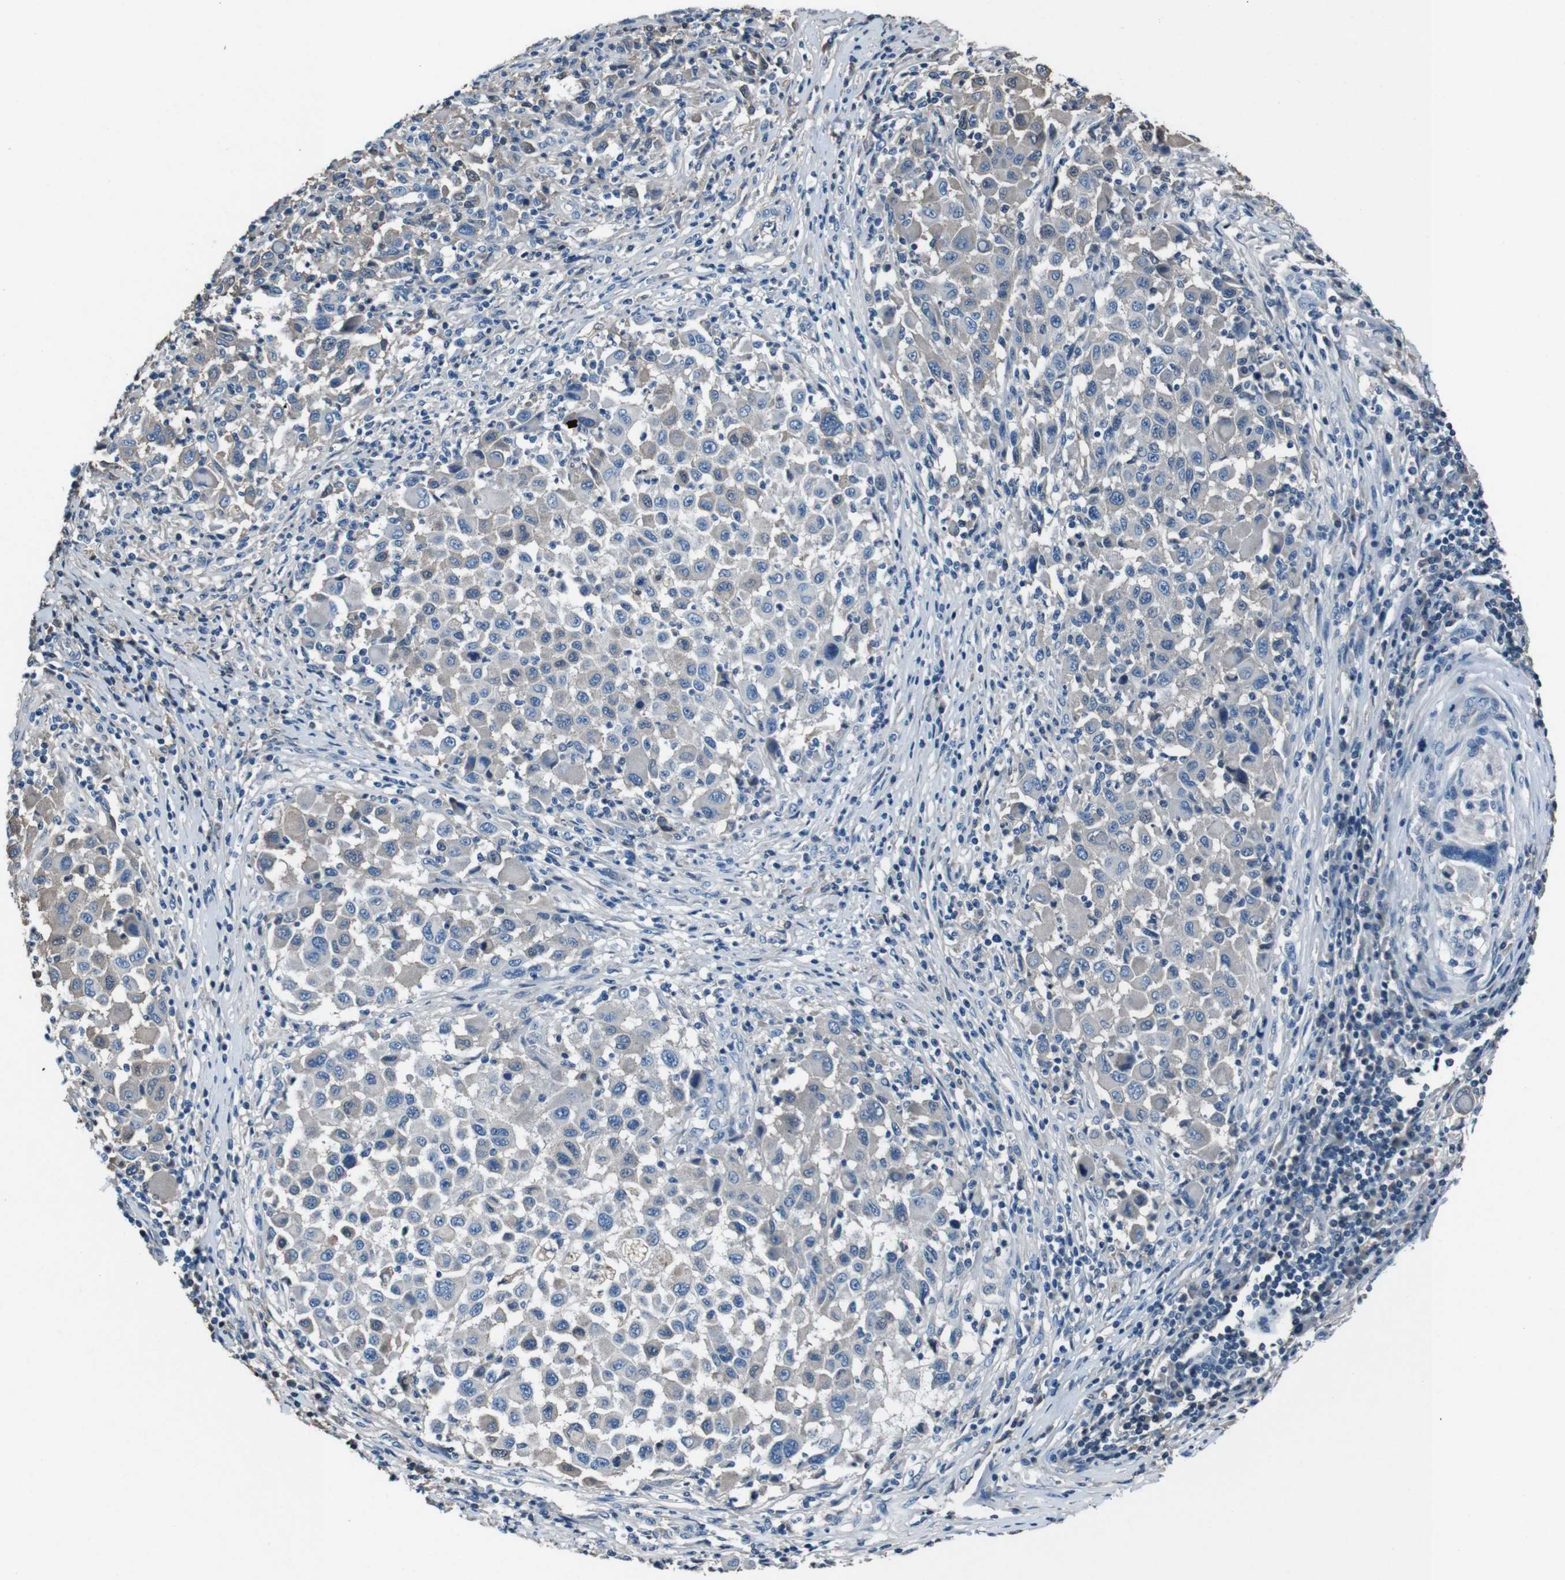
{"staining": {"intensity": "weak", "quantity": "<25%", "location": "cytoplasmic/membranous"}, "tissue": "melanoma", "cell_type": "Tumor cells", "image_type": "cancer", "snomed": [{"axis": "morphology", "description": "Malignant melanoma, Metastatic site"}, {"axis": "topography", "description": "Lymph node"}], "caption": "Tumor cells show no significant protein positivity in melanoma.", "gene": "LEP", "patient": {"sex": "male", "age": 61}}